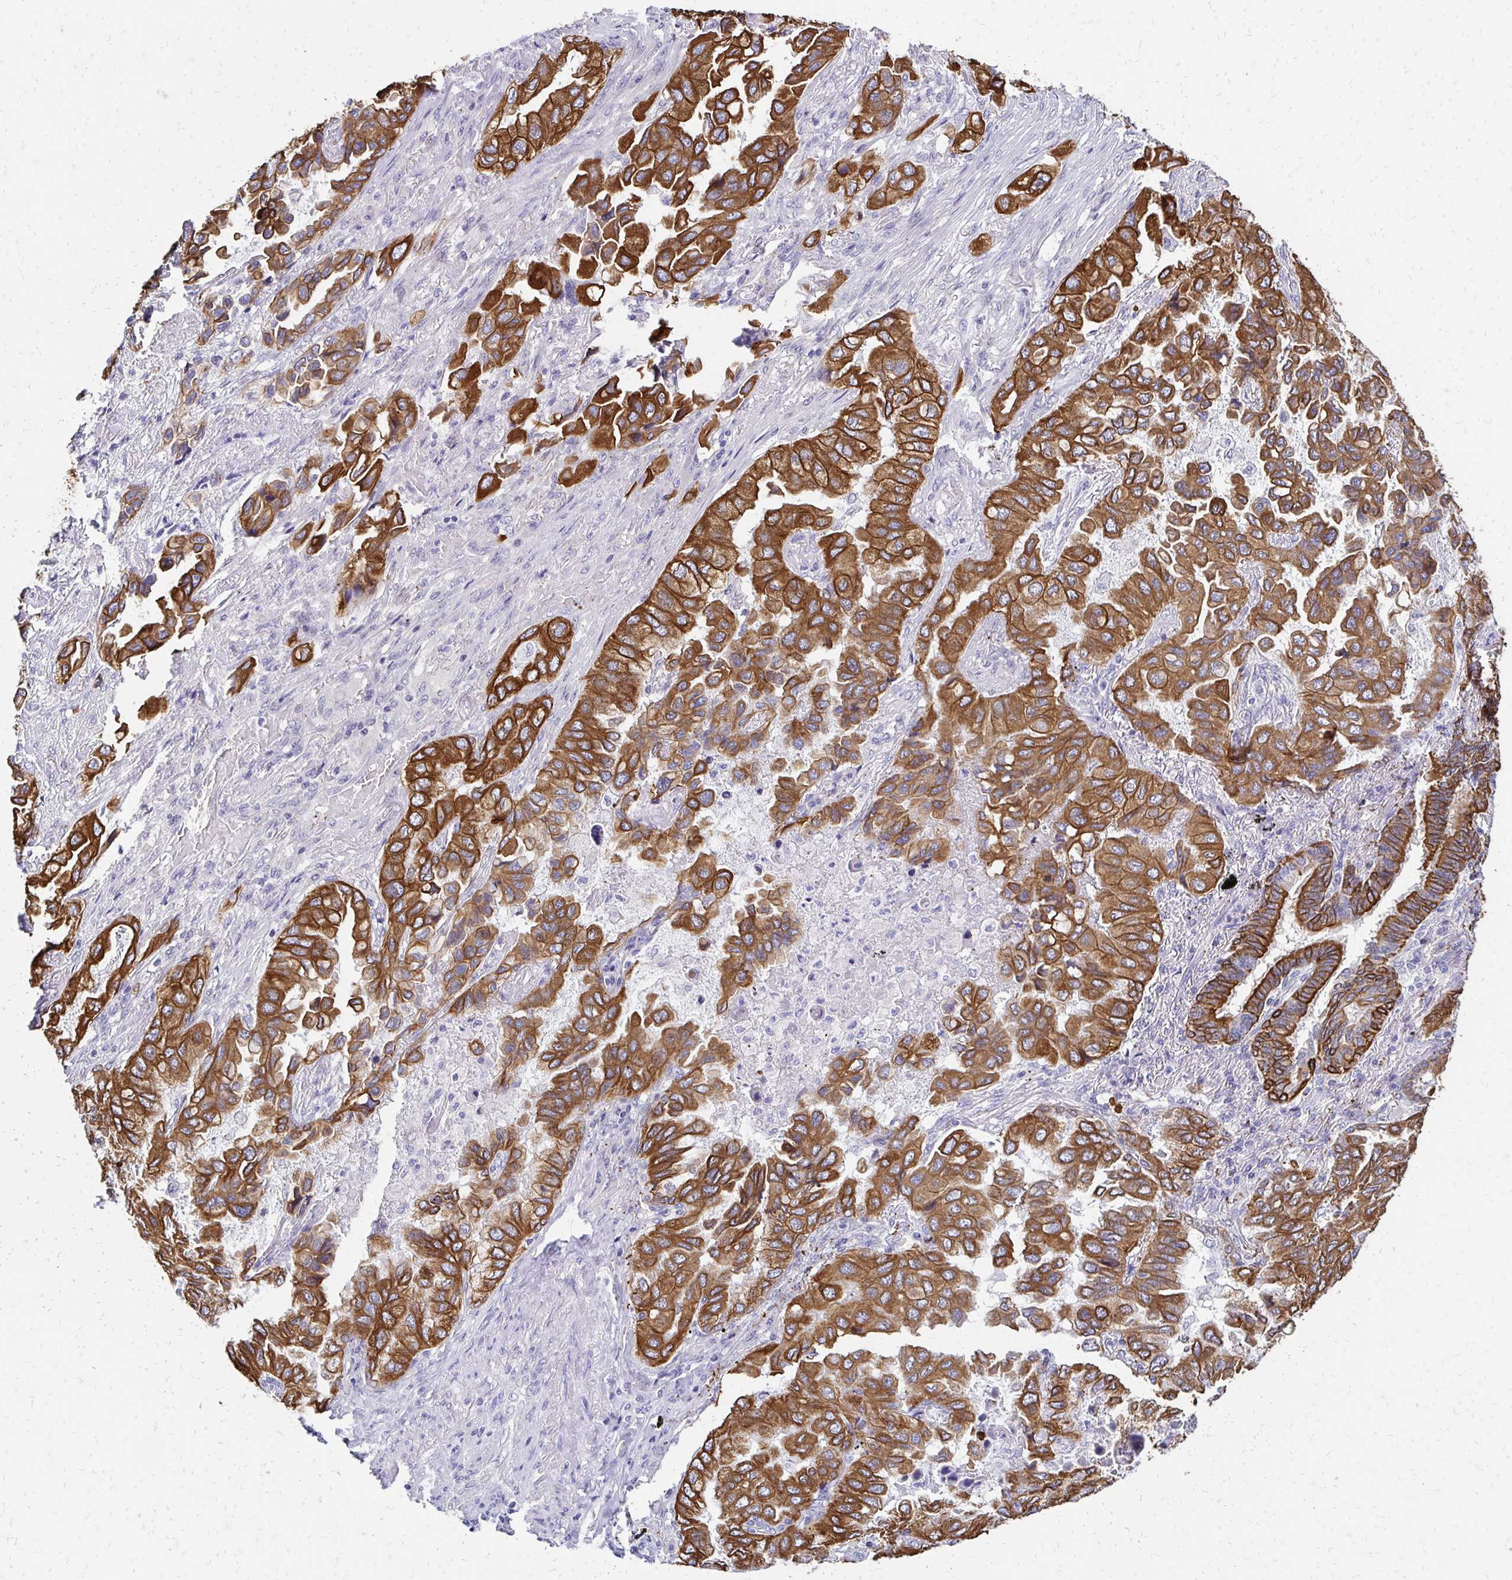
{"staining": {"intensity": "moderate", "quantity": ">75%", "location": "cytoplasmic/membranous"}, "tissue": "lung cancer", "cell_type": "Tumor cells", "image_type": "cancer", "snomed": [{"axis": "morphology", "description": "Aneuploidy"}, {"axis": "morphology", "description": "Adenocarcinoma, NOS"}, {"axis": "morphology", "description": "Adenocarcinoma, metastatic, NOS"}, {"axis": "topography", "description": "Lymph node"}, {"axis": "topography", "description": "Lung"}], "caption": "Human lung cancer stained with a brown dye reveals moderate cytoplasmic/membranous positive expression in approximately >75% of tumor cells.", "gene": "C1QTNF2", "patient": {"sex": "female", "age": 48}}